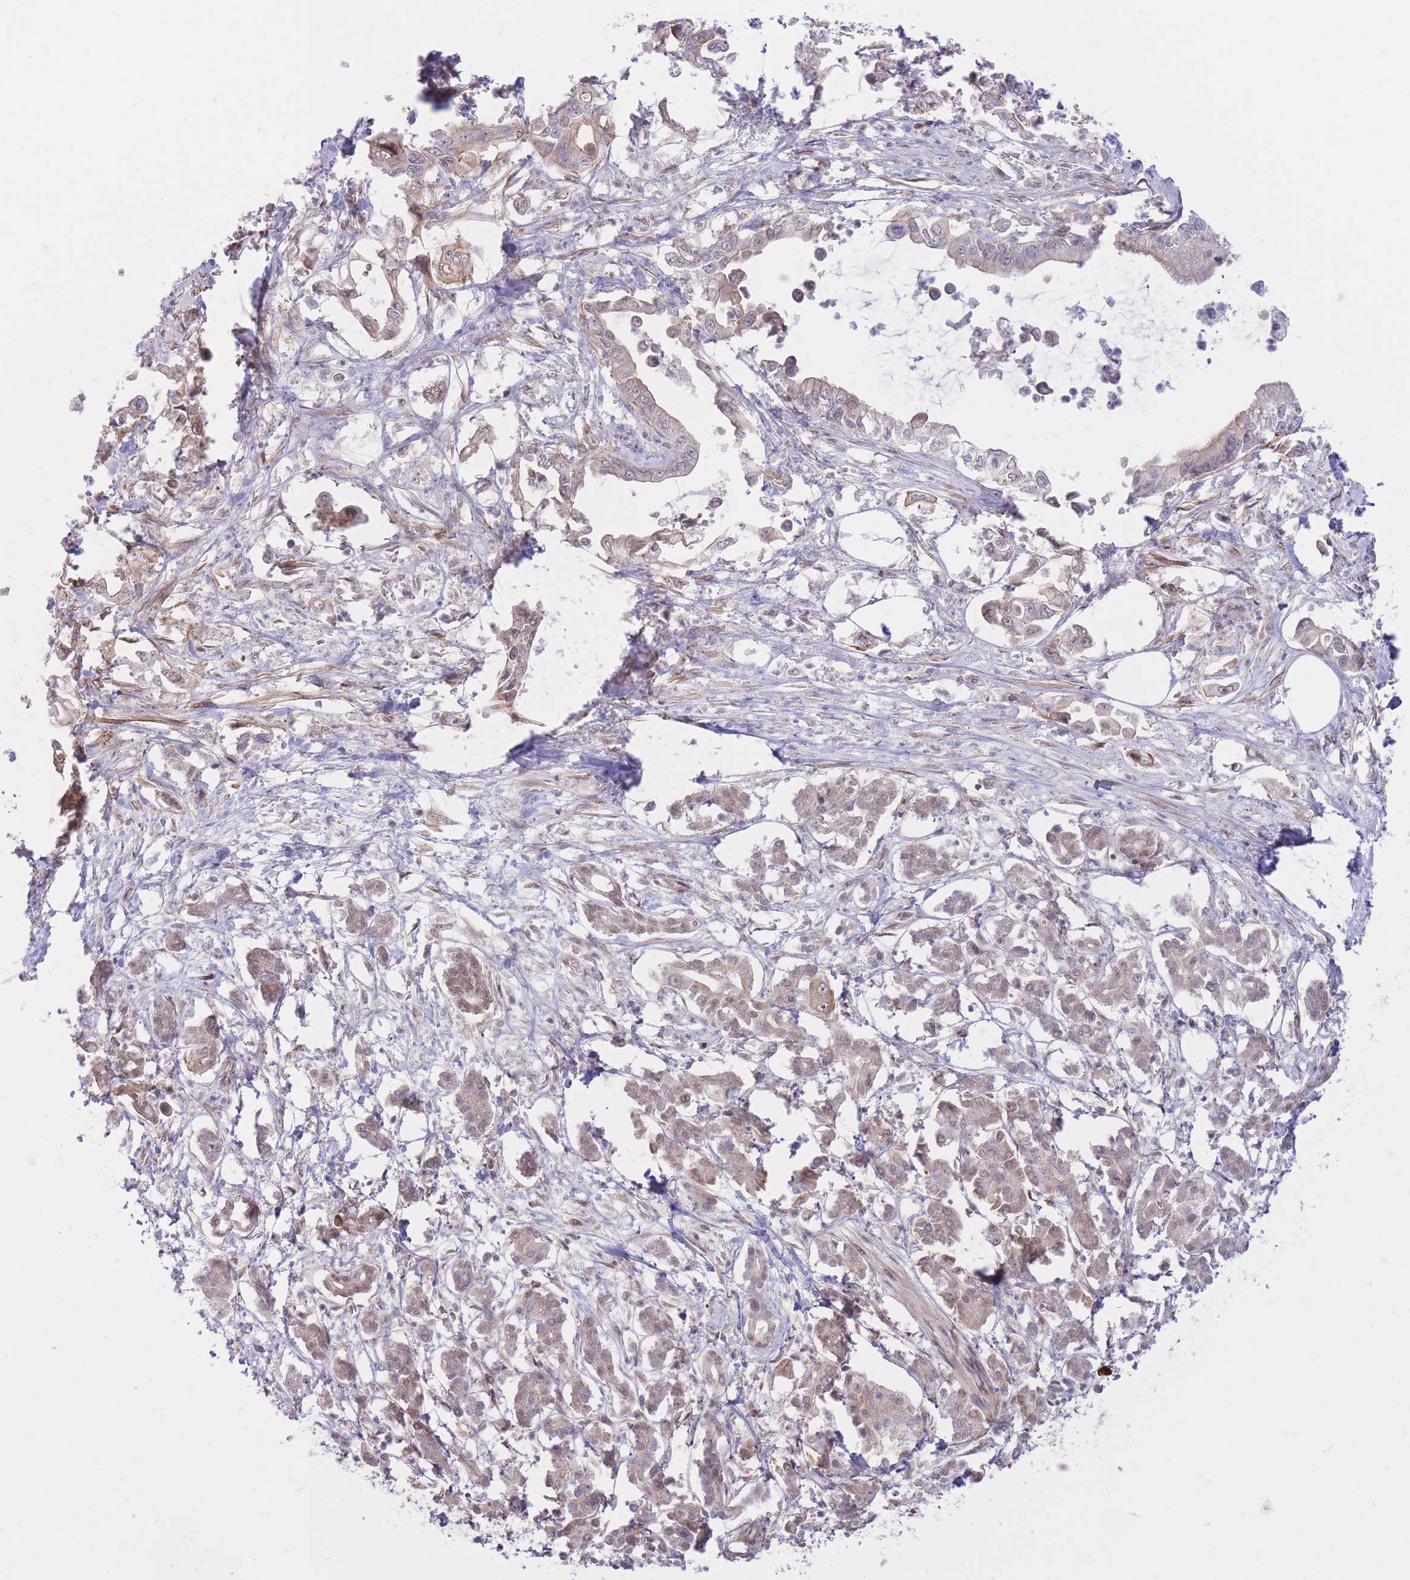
{"staining": {"intensity": "weak", "quantity": "<25%", "location": "nuclear"}, "tissue": "pancreatic cancer", "cell_type": "Tumor cells", "image_type": "cancer", "snomed": [{"axis": "morphology", "description": "Adenocarcinoma, NOS"}, {"axis": "topography", "description": "Pancreas"}], "caption": "Pancreatic cancer was stained to show a protein in brown. There is no significant staining in tumor cells.", "gene": "ERICH6B", "patient": {"sex": "male", "age": 61}}